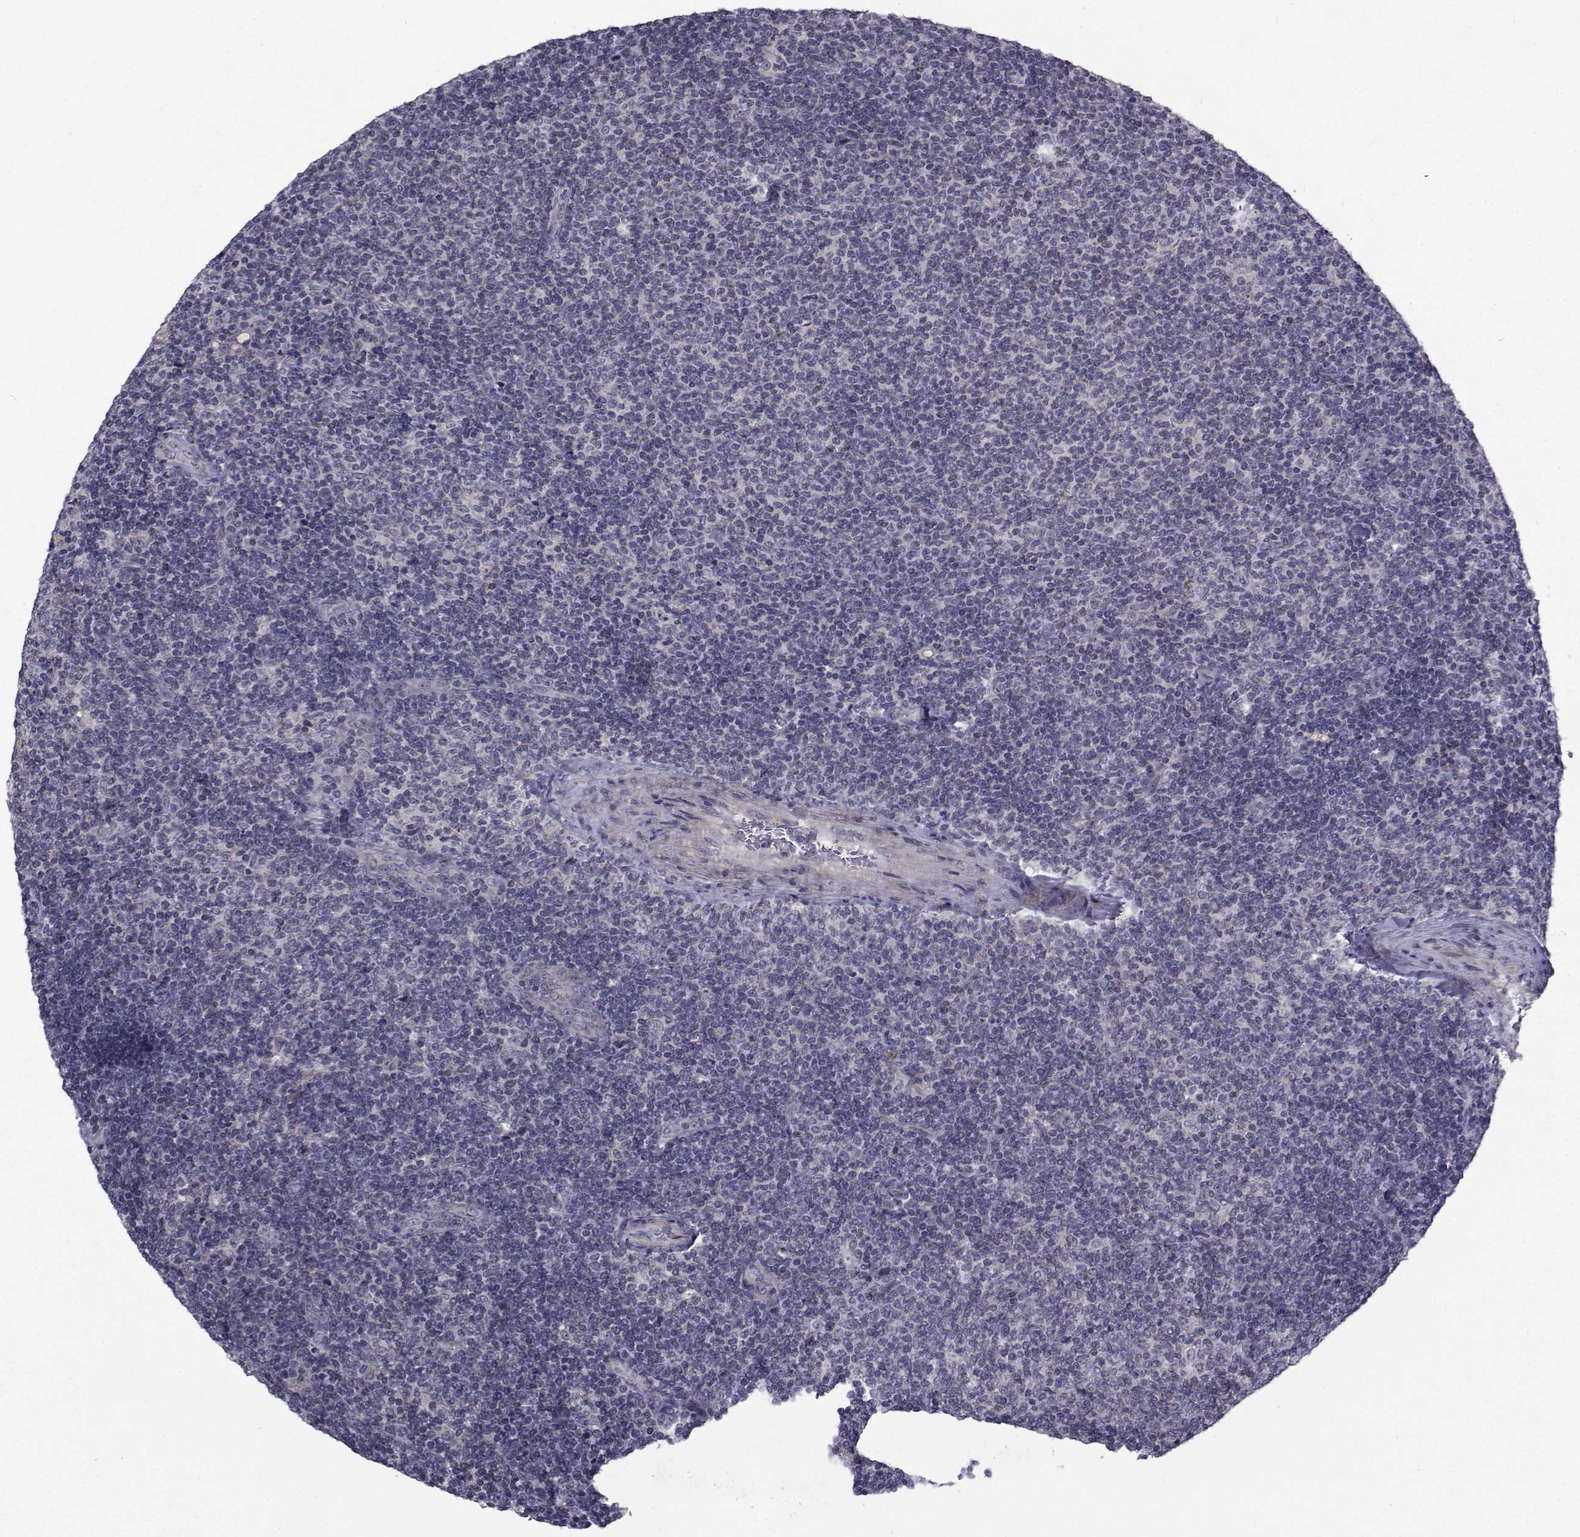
{"staining": {"intensity": "negative", "quantity": "none", "location": "none"}, "tissue": "lymphoma", "cell_type": "Tumor cells", "image_type": "cancer", "snomed": [{"axis": "morphology", "description": "Malignant lymphoma, non-Hodgkin's type, Low grade"}, {"axis": "topography", "description": "Lymph node"}], "caption": "Tumor cells are negative for brown protein staining in lymphoma.", "gene": "FDXR", "patient": {"sex": "male", "age": 52}}